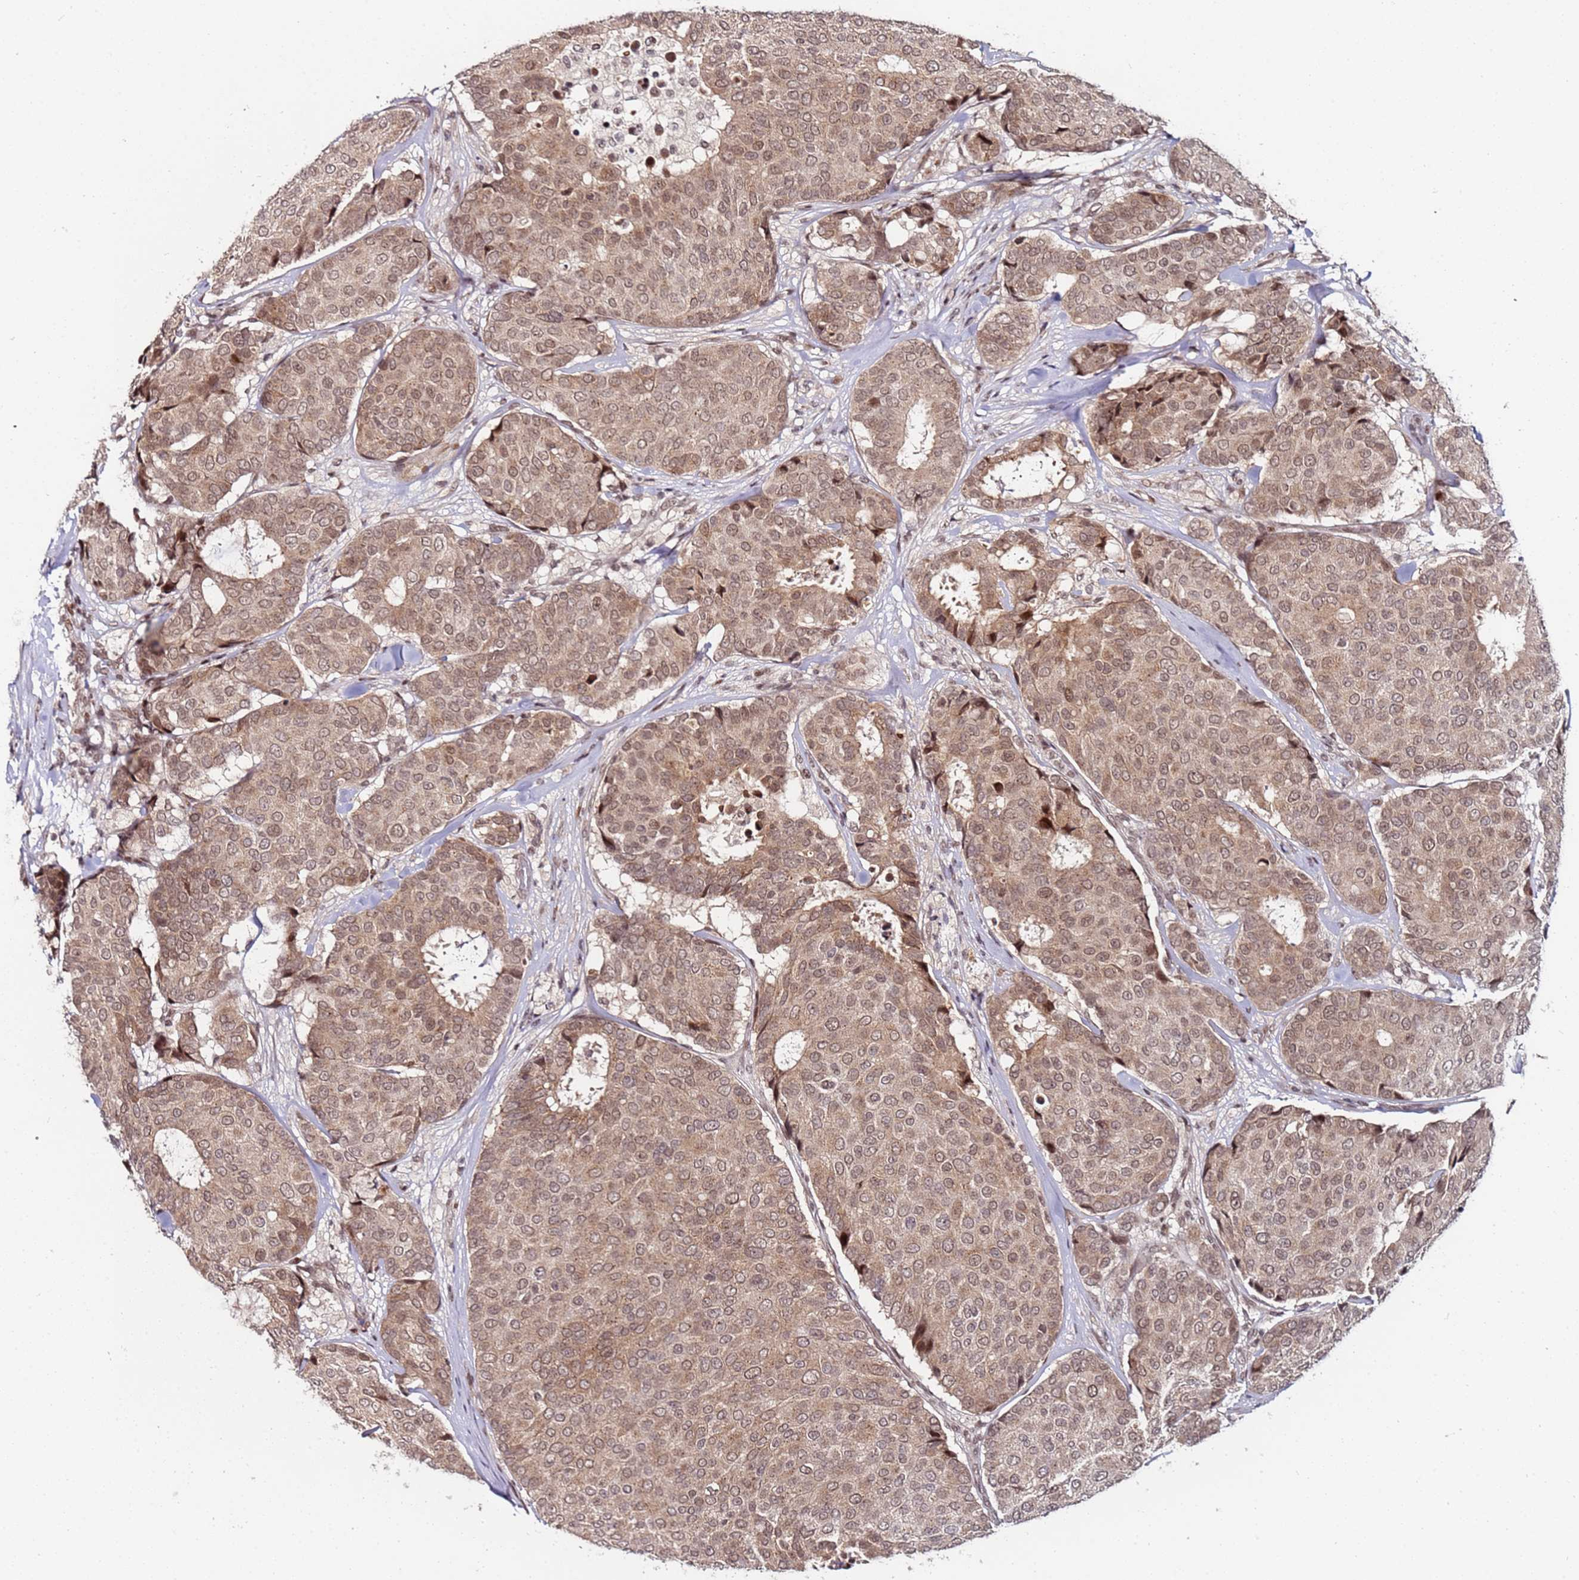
{"staining": {"intensity": "weak", "quantity": ">75%", "location": "cytoplasmic/membranous,nuclear"}, "tissue": "breast cancer", "cell_type": "Tumor cells", "image_type": "cancer", "snomed": [{"axis": "morphology", "description": "Duct carcinoma"}, {"axis": "topography", "description": "Breast"}], "caption": "Human infiltrating ductal carcinoma (breast) stained with a brown dye reveals weak cytoplasmic/membranous and nuclear positive expression in about >75% of tumor cells.", "gene": "PPM1H", "patient": {"sex": "female", "age": 75}}